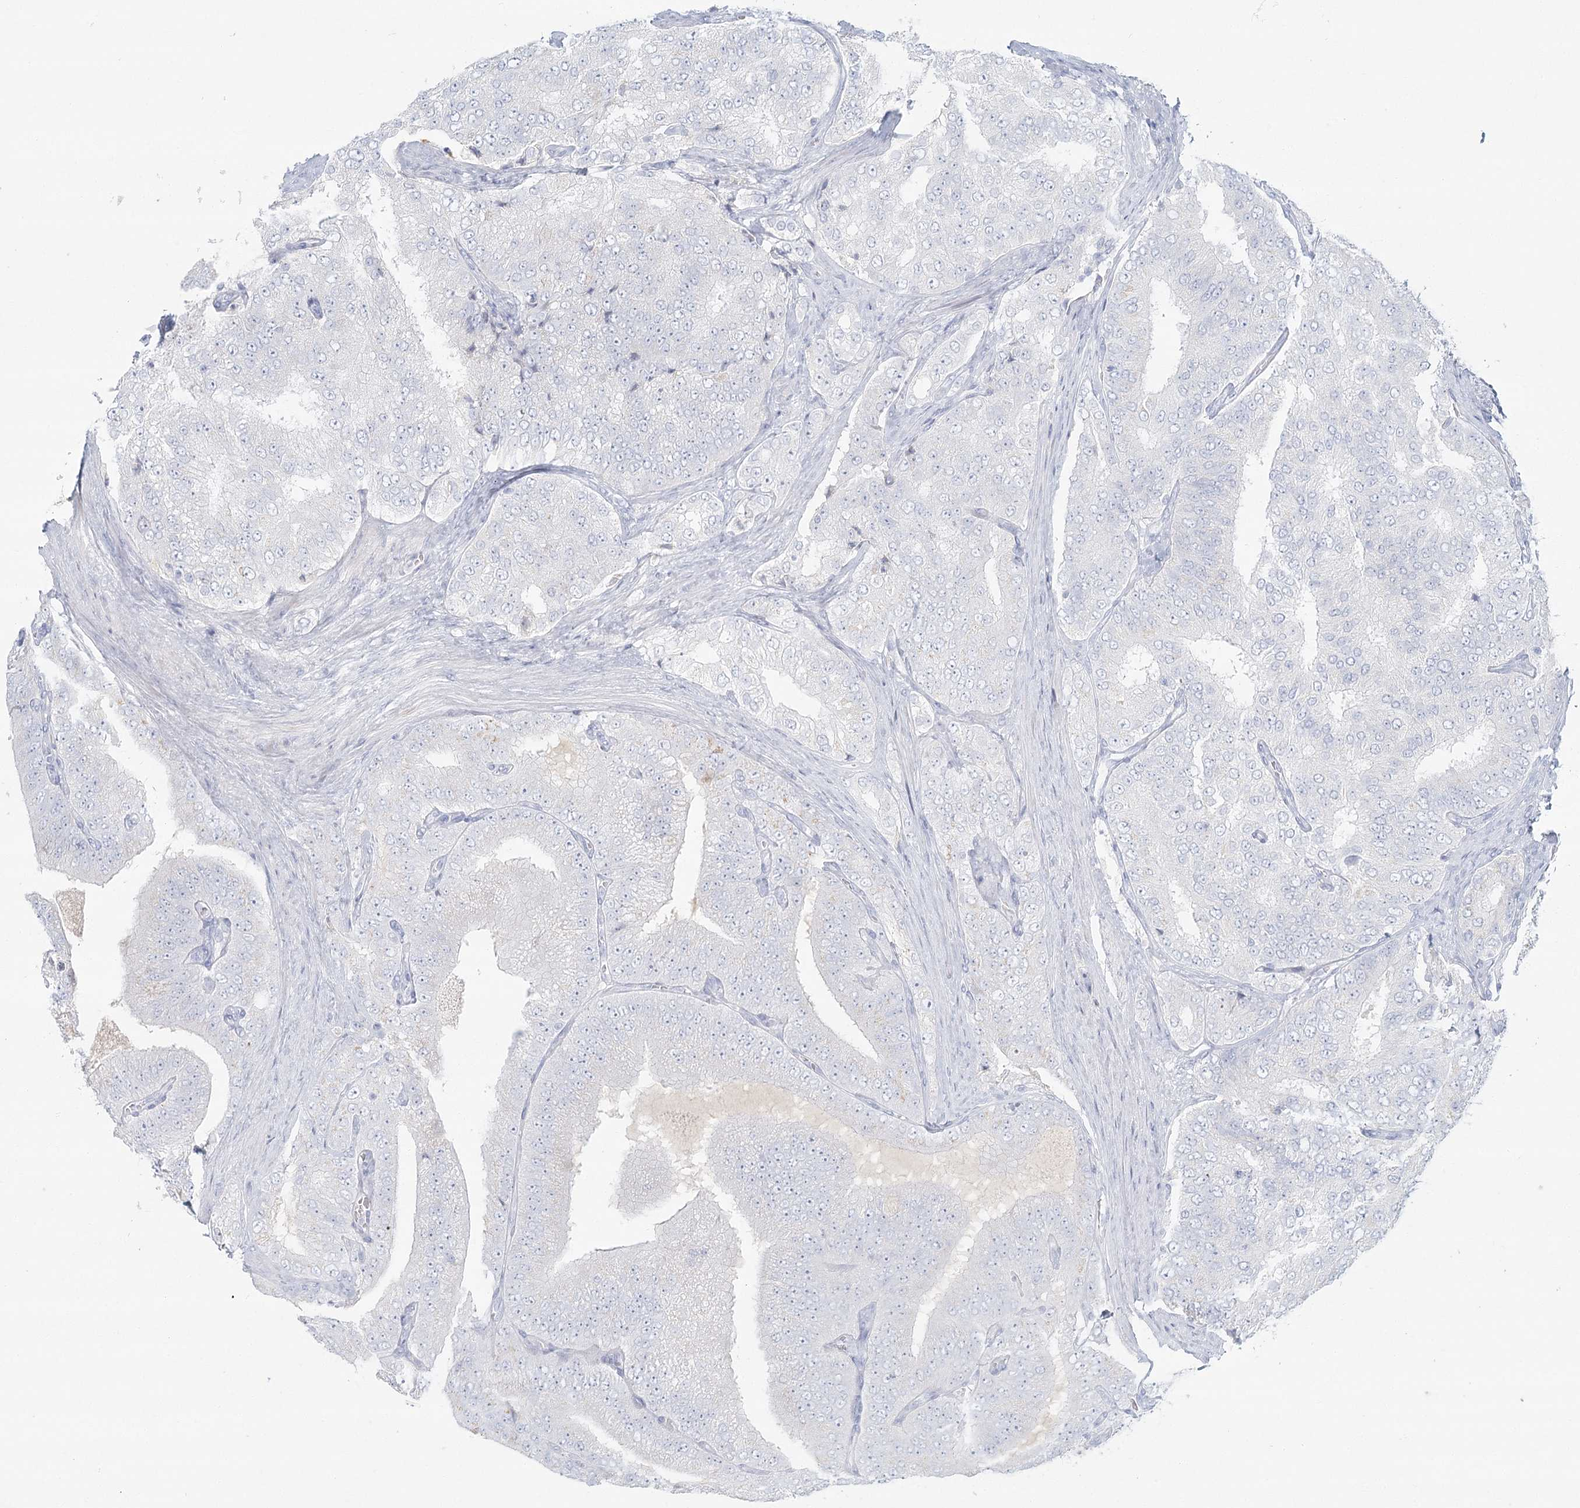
{"staining": {"intensity": "negative", "quantity": "none", "location": "none"}, "tissue": "prostate cancer", "cell_type": "Tumor cells", "image_type": "cancer", "snomed": [{"axis": "morphology", "description": "Adenocarcinoma, High grade"}, {"axis": "topography", "description": "Prostate"}], "caption": "This is a histopathology image of immunohistochemistry staining of prostate adenocarcinoma (high-grade), which shows no staining in tumor cells. (DAB immunohistochemistry, high magnification).", "gene": "DMGDH", "patient": {"sex": "male", "age": 58}}